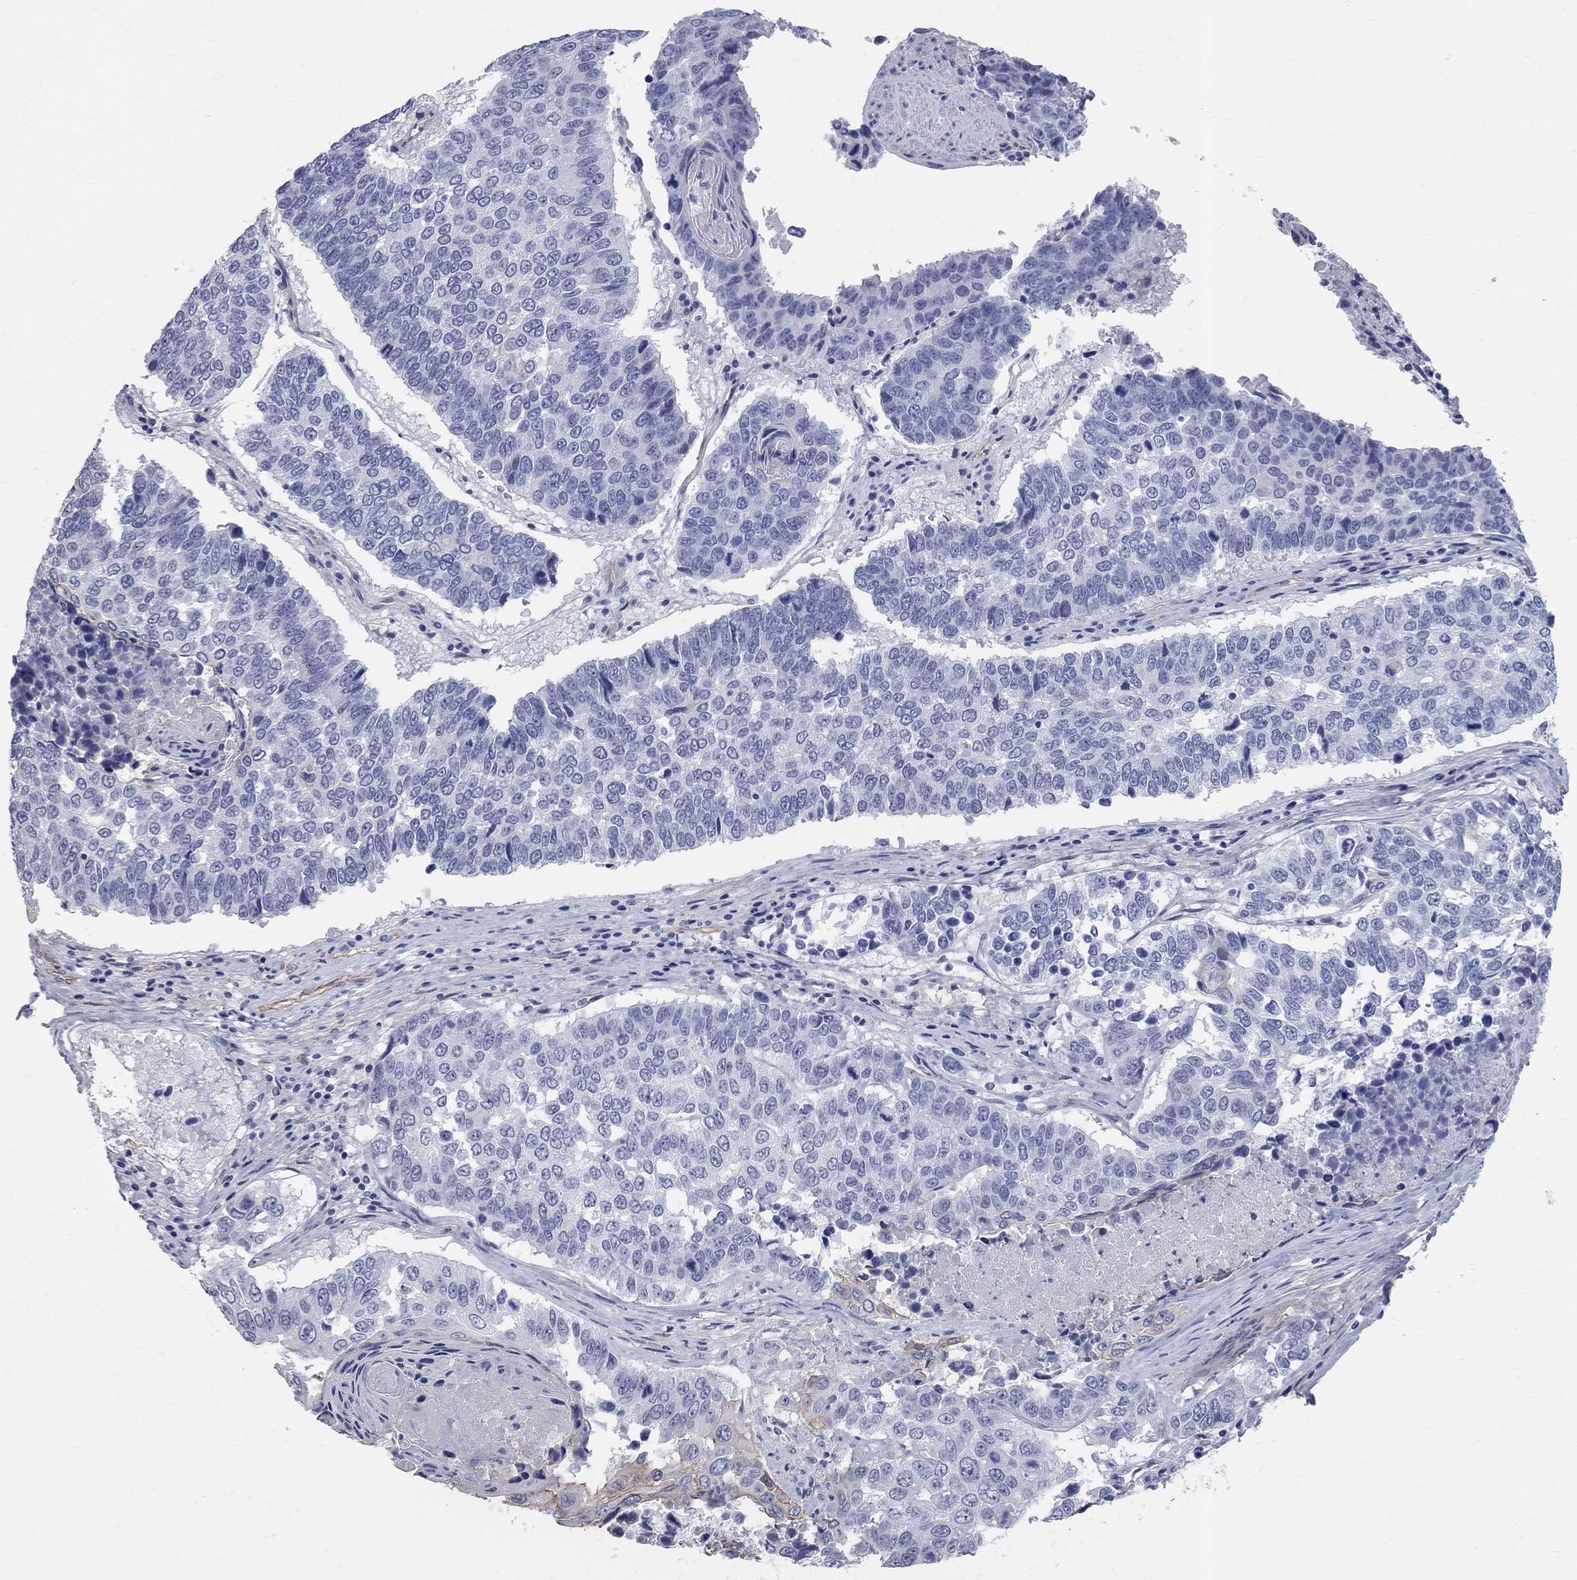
{"staining": {"intensity": "negative", "quantity": "none", "location": "none"}, "tissue": "lung cancer", "cell_type": "Tumor cells", "image_type": "cancer", "snomed": [{"axis": "morphology", "description": "Squamous cell carcinoma, NOS"}, {"axis": "topography", "description": "Lung"}], "caption": "Lung cancer (squamous cell carcinoma) stained for a protein using immunohistochemistry (IHC) reveals no expression tumor cells.", "gene": "AOX1", "patient": {"sex": "male", "age": 73}}